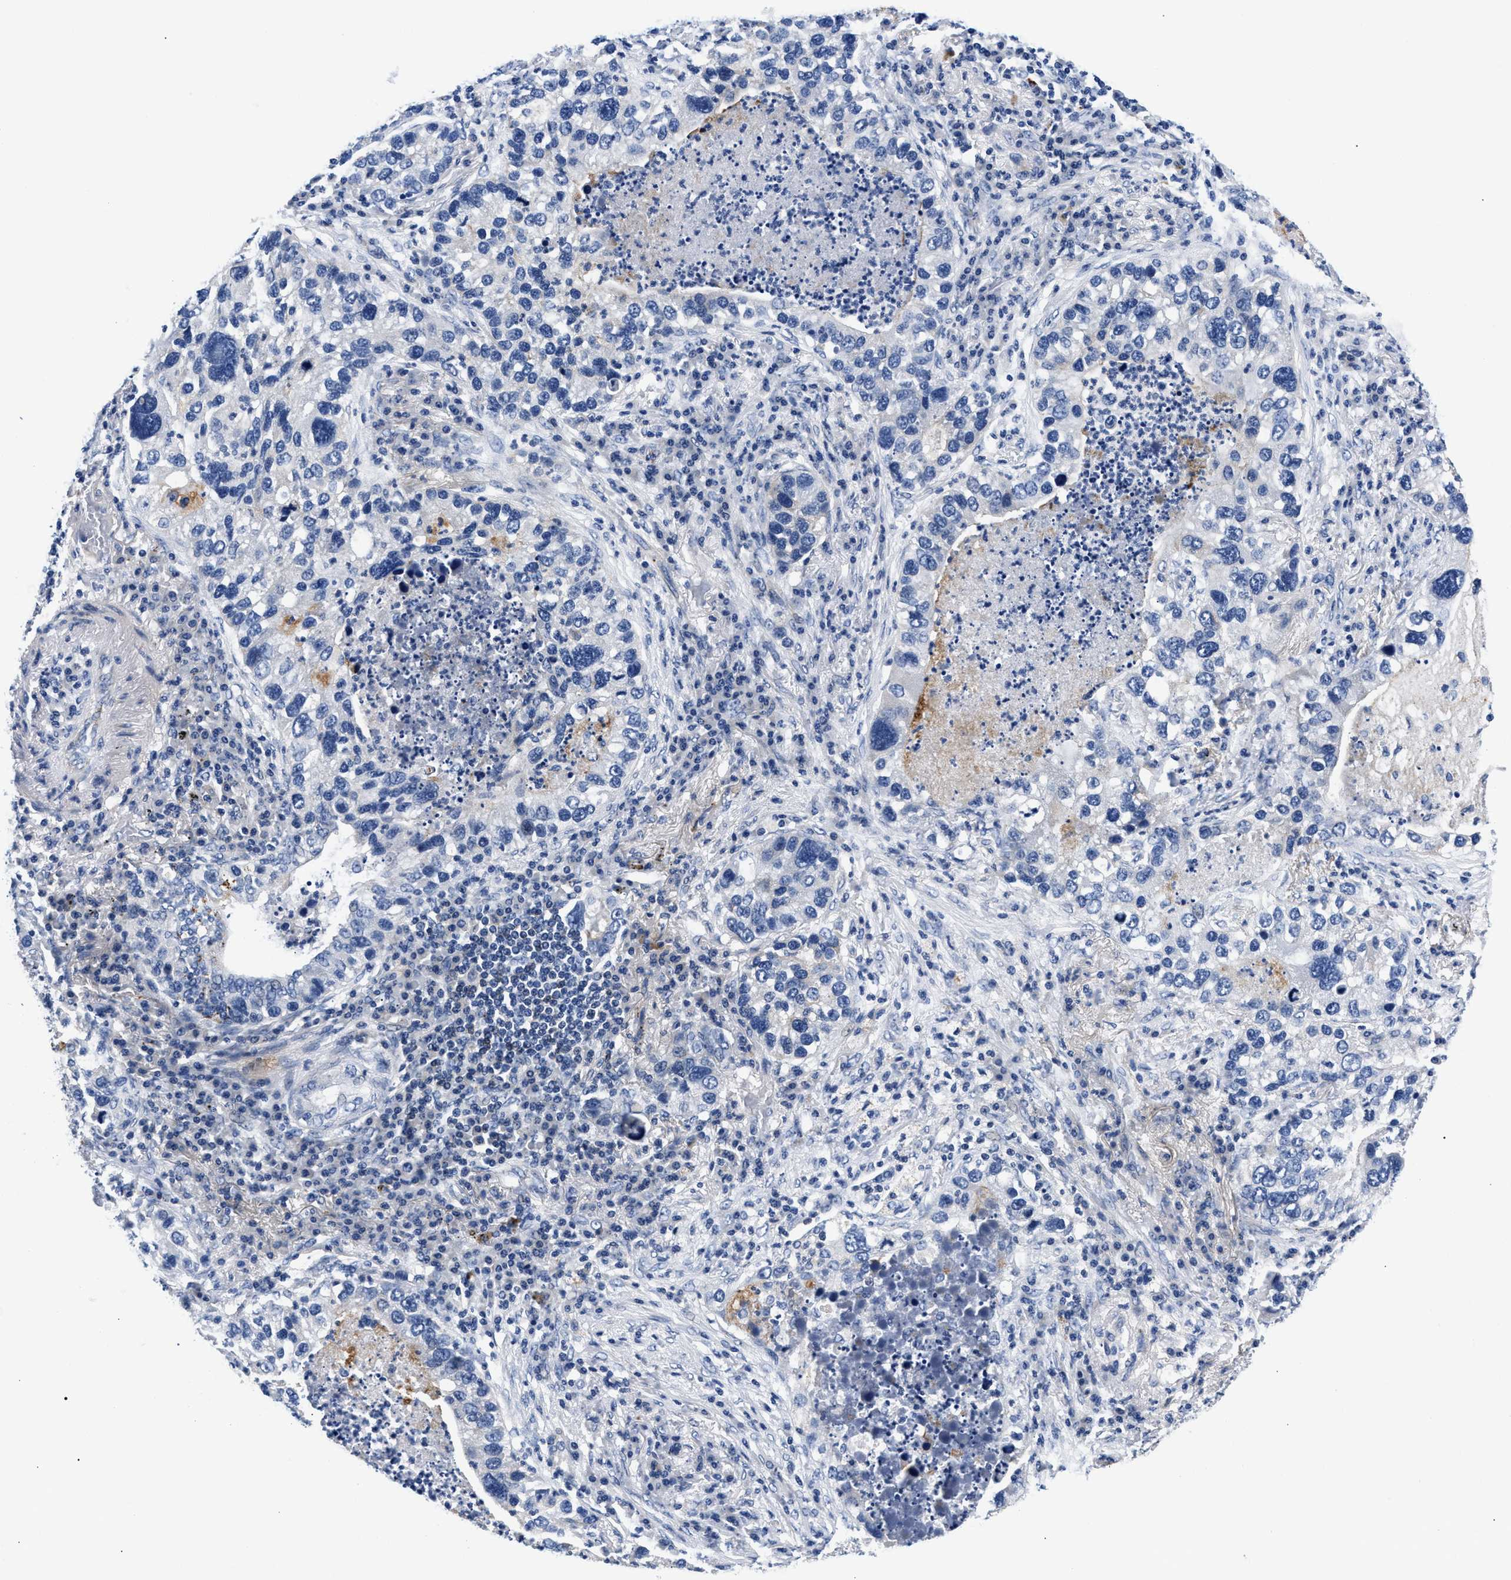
{"staining": {"intensity": "negative", "quantity": "none", "location": "none"}, "tissue": "lung cancer", "cell_type": "Tumor cells", "image_type": "cancer", "snomed": [{"axis": "morphology", "description": "Normal tissue, NOS"}, {"axis": "morphology", "description": "Adenocarcinoma, NOS"}, {"axis": "topography", "description": "Bronchus"}, {"axis": "topography", "description": "Lung"}], "caption": "Immunohistochemical staining of human lung adenocarcinoma reveals no significant positivity in tumor cells. (Brightfield microscopy of DAB (3,3'-diaminobenzidine) immunohistochemistry (IHC) at high magnification).", "gene": "P2RY4", "patient": {"sex": "male", "age": 54}}